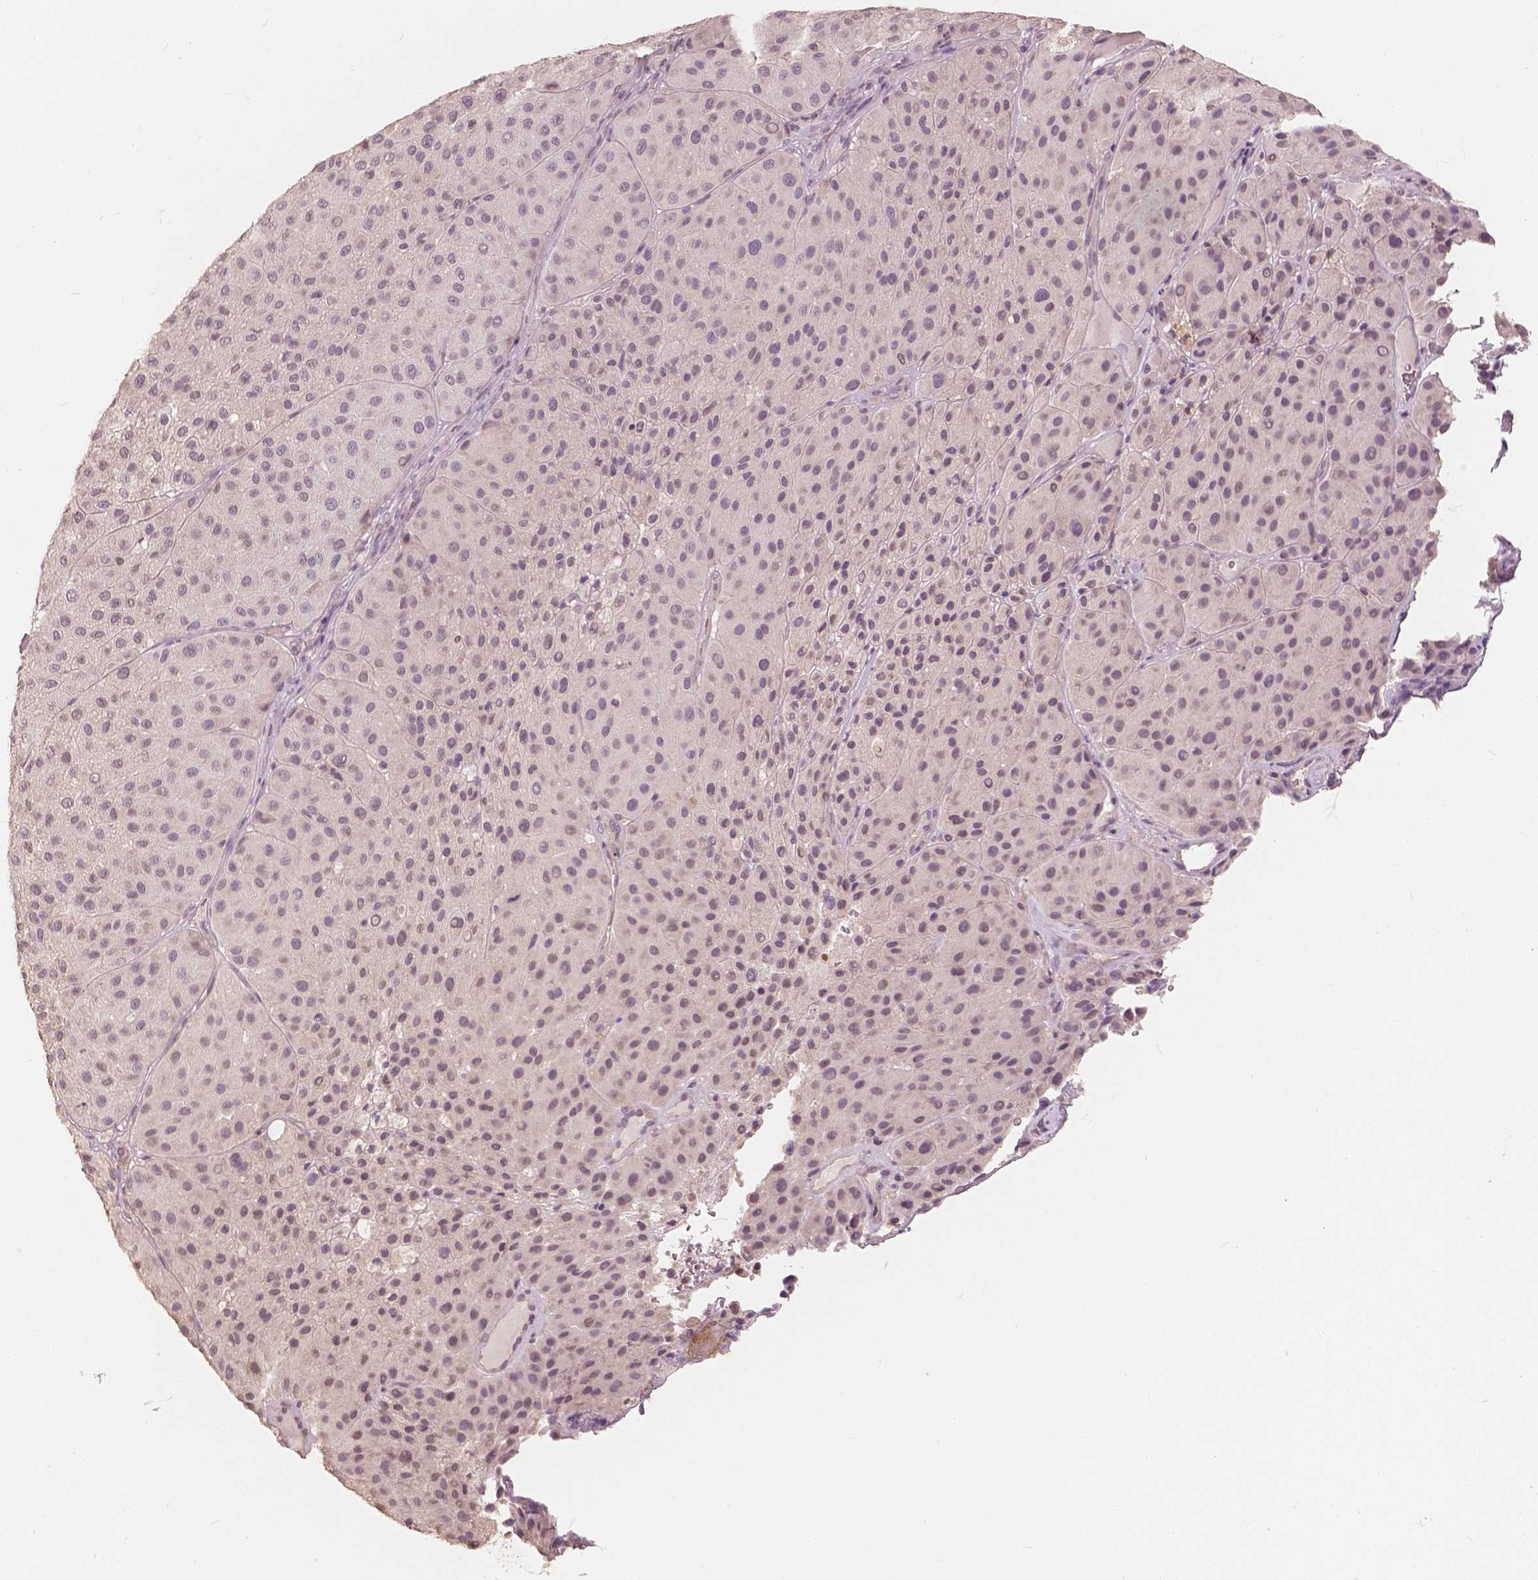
{"staining": {"intensity": "weak", "quantity": ">75%", "location": "nuclear"}, "tissue": "melanoma", "cell_type": "Tumor cells", "image_type": "cancer", "snomed": [{"axis": "morphology", "description": "Malignant melanoma, Metastatic site"}, {"axis": "topography", "description": "Smooth muscle"}], "caption": "Brown immunohistochemical staining in human melanoma exhibits weak nuclear positivity in about >75% of tumor cells.", "gene": "SAT2", "patient": {"sex": "male", "age": 41}}